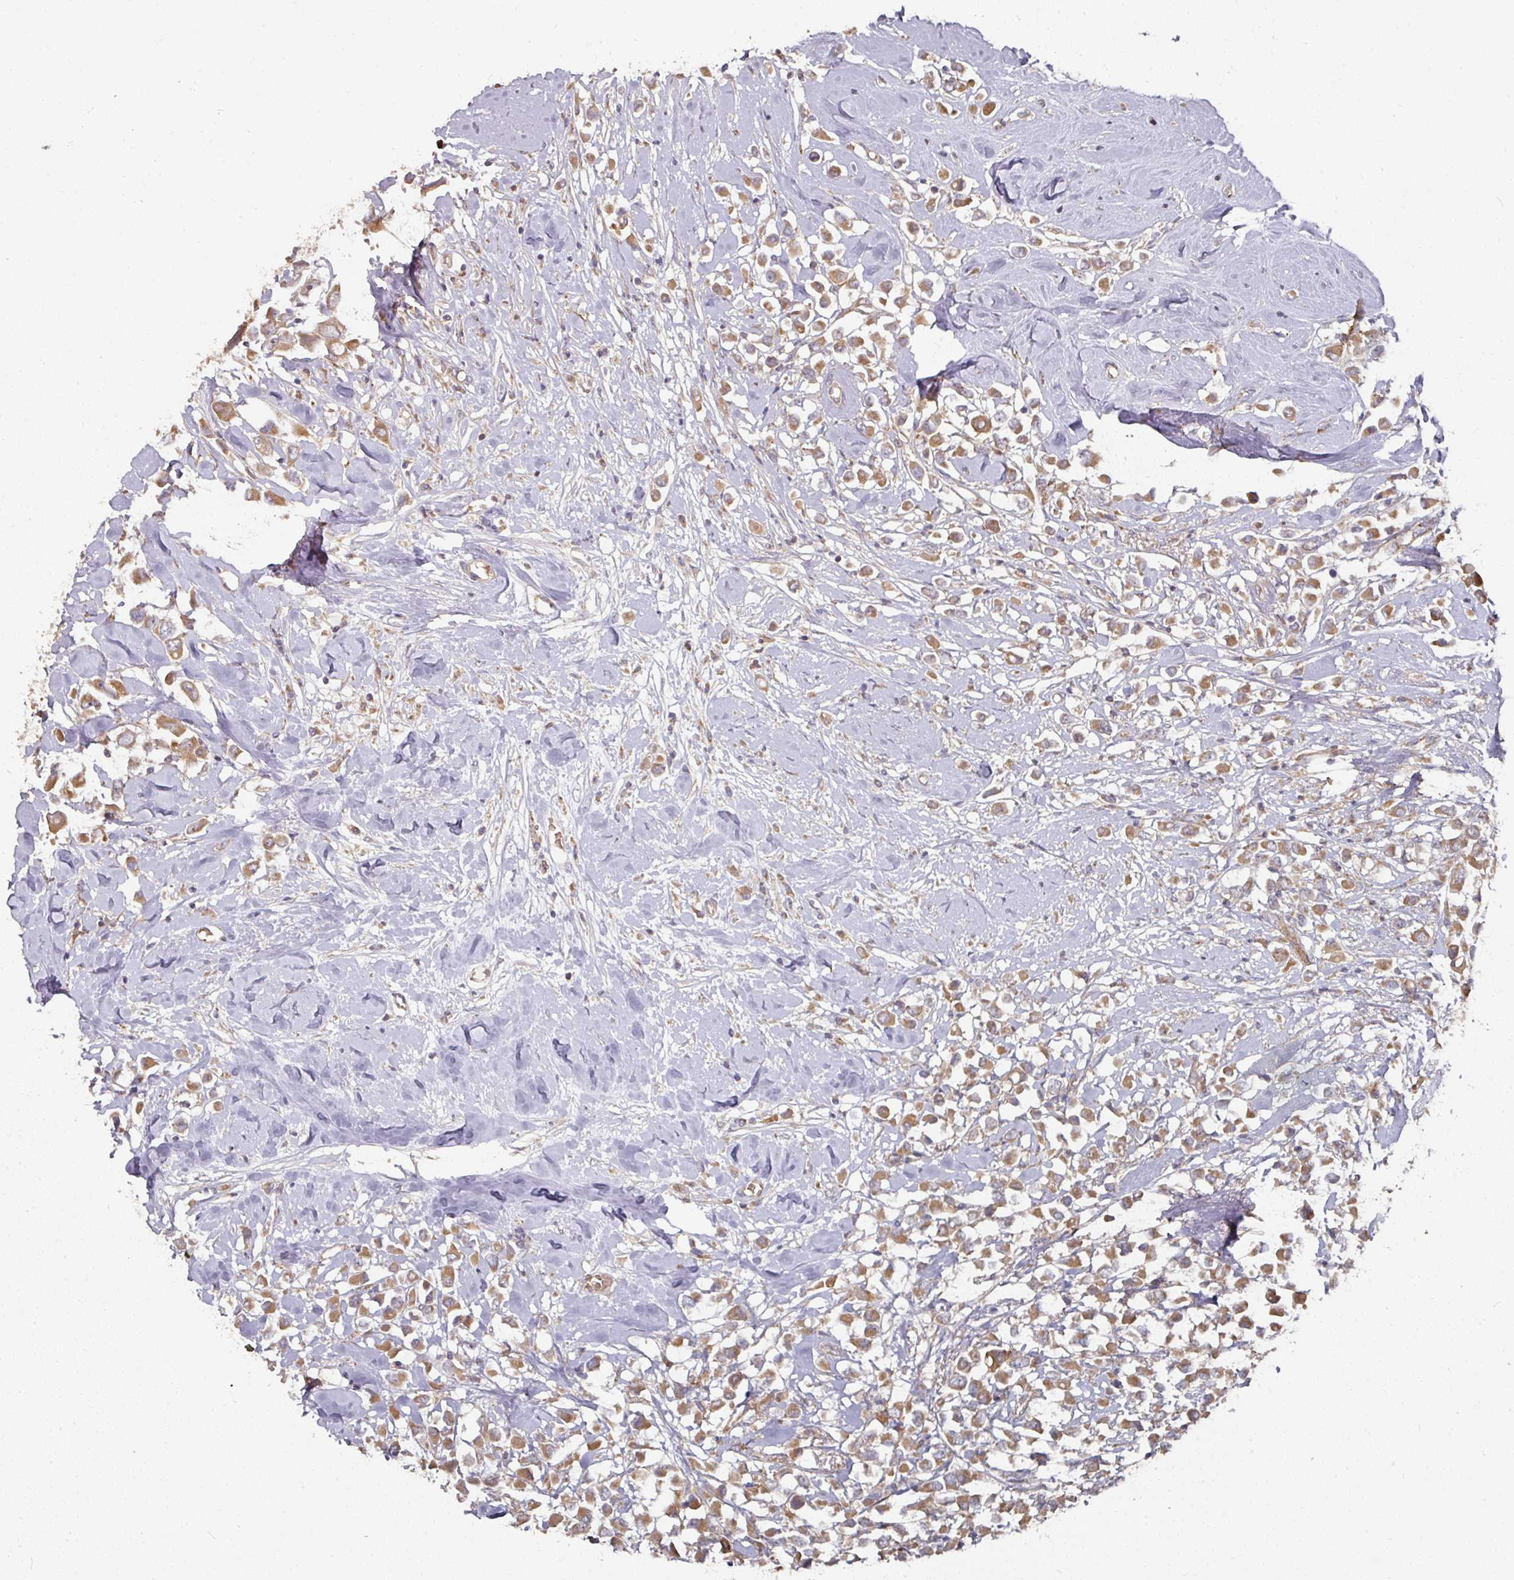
{"staining": {"intensity": "moderate", "quantity": ">75%", "location": "cytoplasmic/membranous"}, "tissue": "breast cancer", "cell_type": "Tumor cells", "image_type": "cancer", "snomed": [{"axis": "morphology", "description": "Duct carcinoma"}, {"axis": "topography", "description": "Breast"}], "caption": "An IHC photomicrograph of neoplastic tissue is shown. Protein staining in brown labels moderate cytoplasmic/membranous positivity in infiltrating ductal carcinoma (breast) within tumor cells.", "gene": "DNAJC7", "patient": {"sex": "female", "age": 61}}